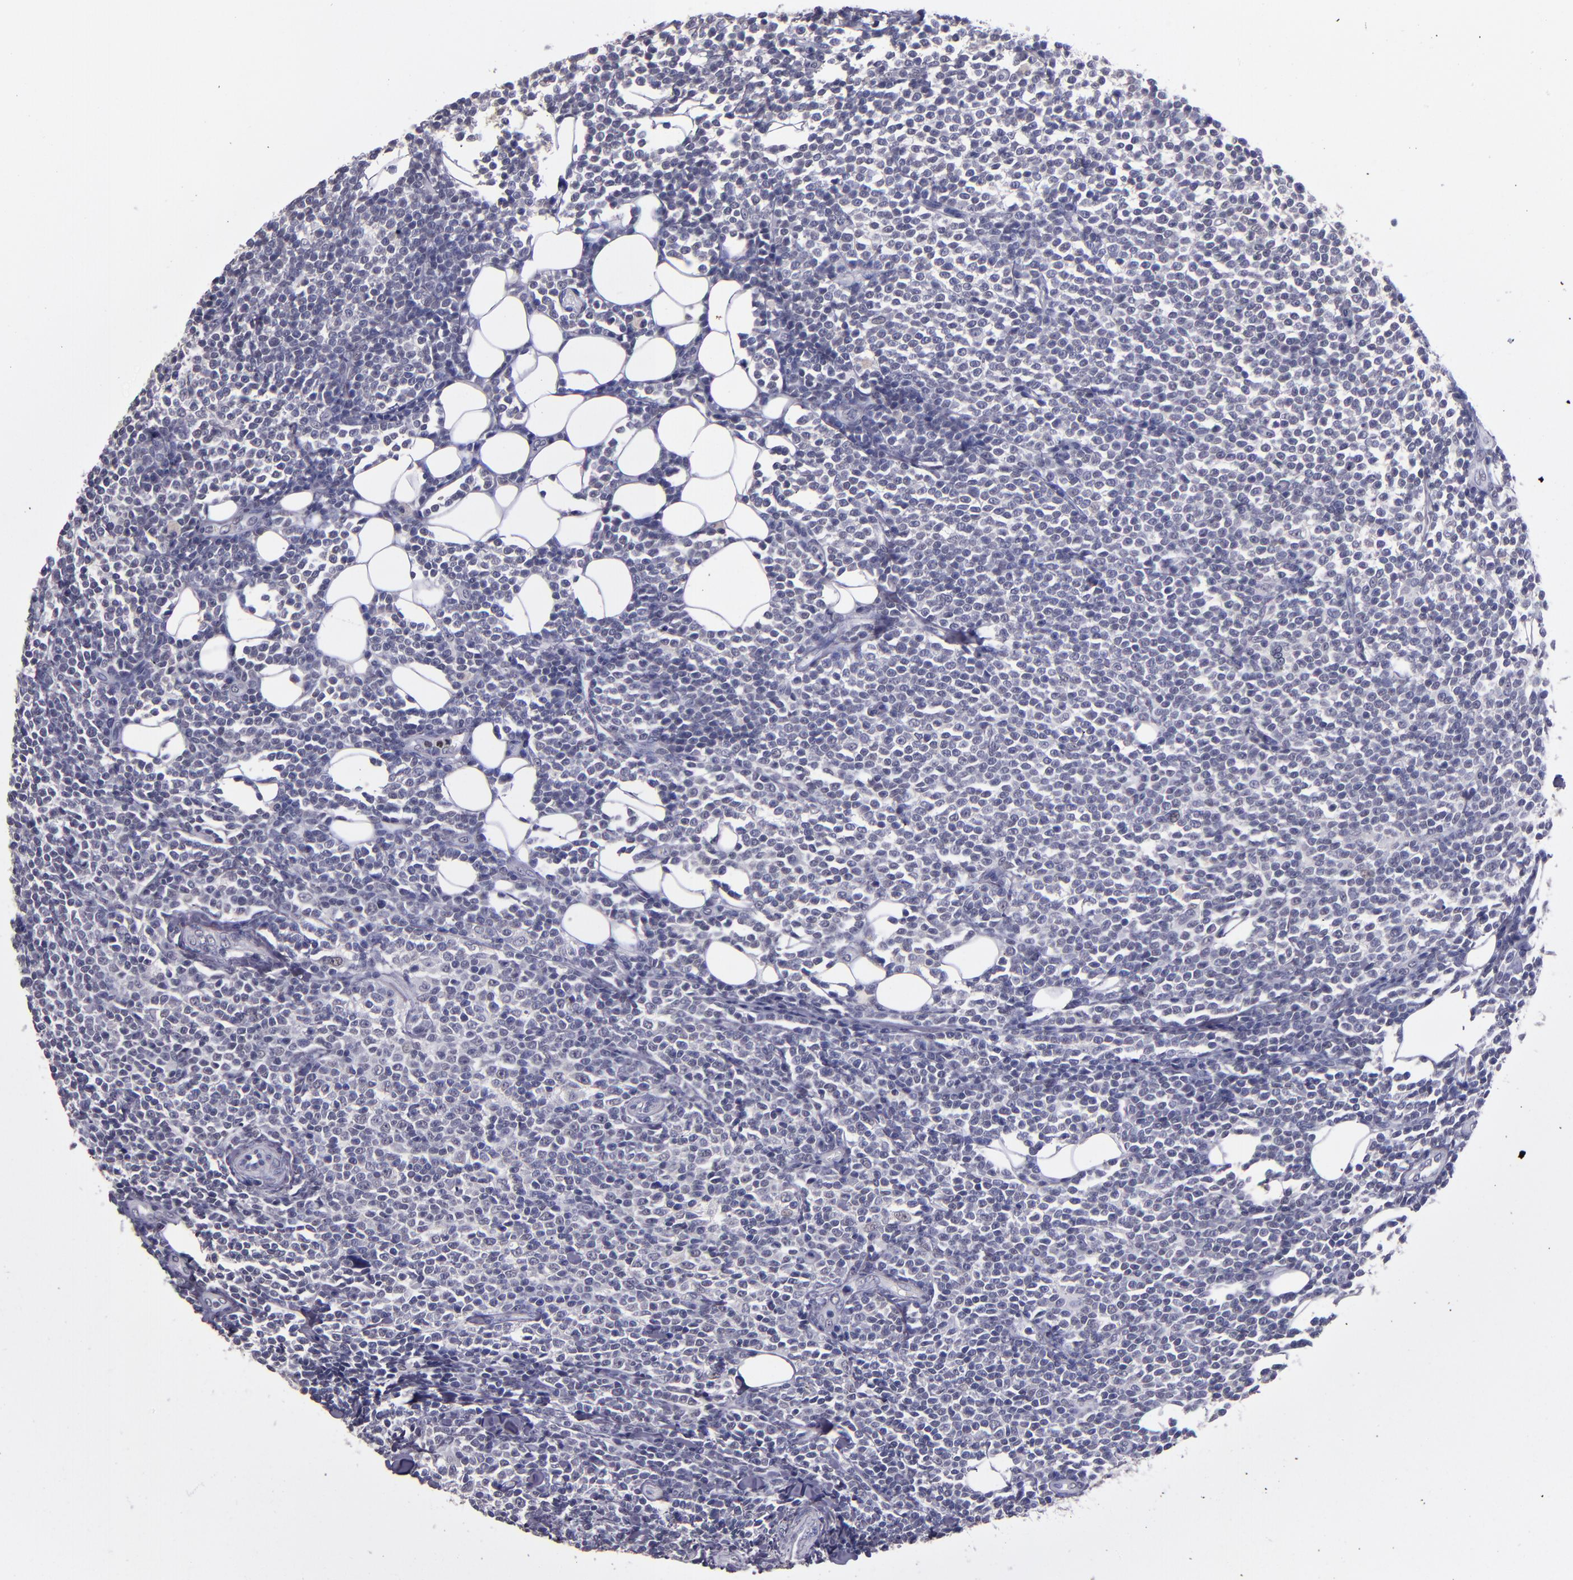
{"staining": {"intensity": "negative", "quantity": "none", "location": "none"}, "tissue": "lymphoma", "cell_type": "Tumor cells", "image_type": "cancer", "snomed": [{"axis": "morphology", "description": "Malignant lymphoma, non-Hodgkin's type, Low grade"}, {"axis": "topography", "description": "Soft tissue"}], "caption": "High power microscopy histopathology image of an immunohistochemistry photomicrograph of lymphoma, revealing no significant expression in tumor cells.", "gene": "CEBPE", "patient": {"sex": "male", "age": 92}}